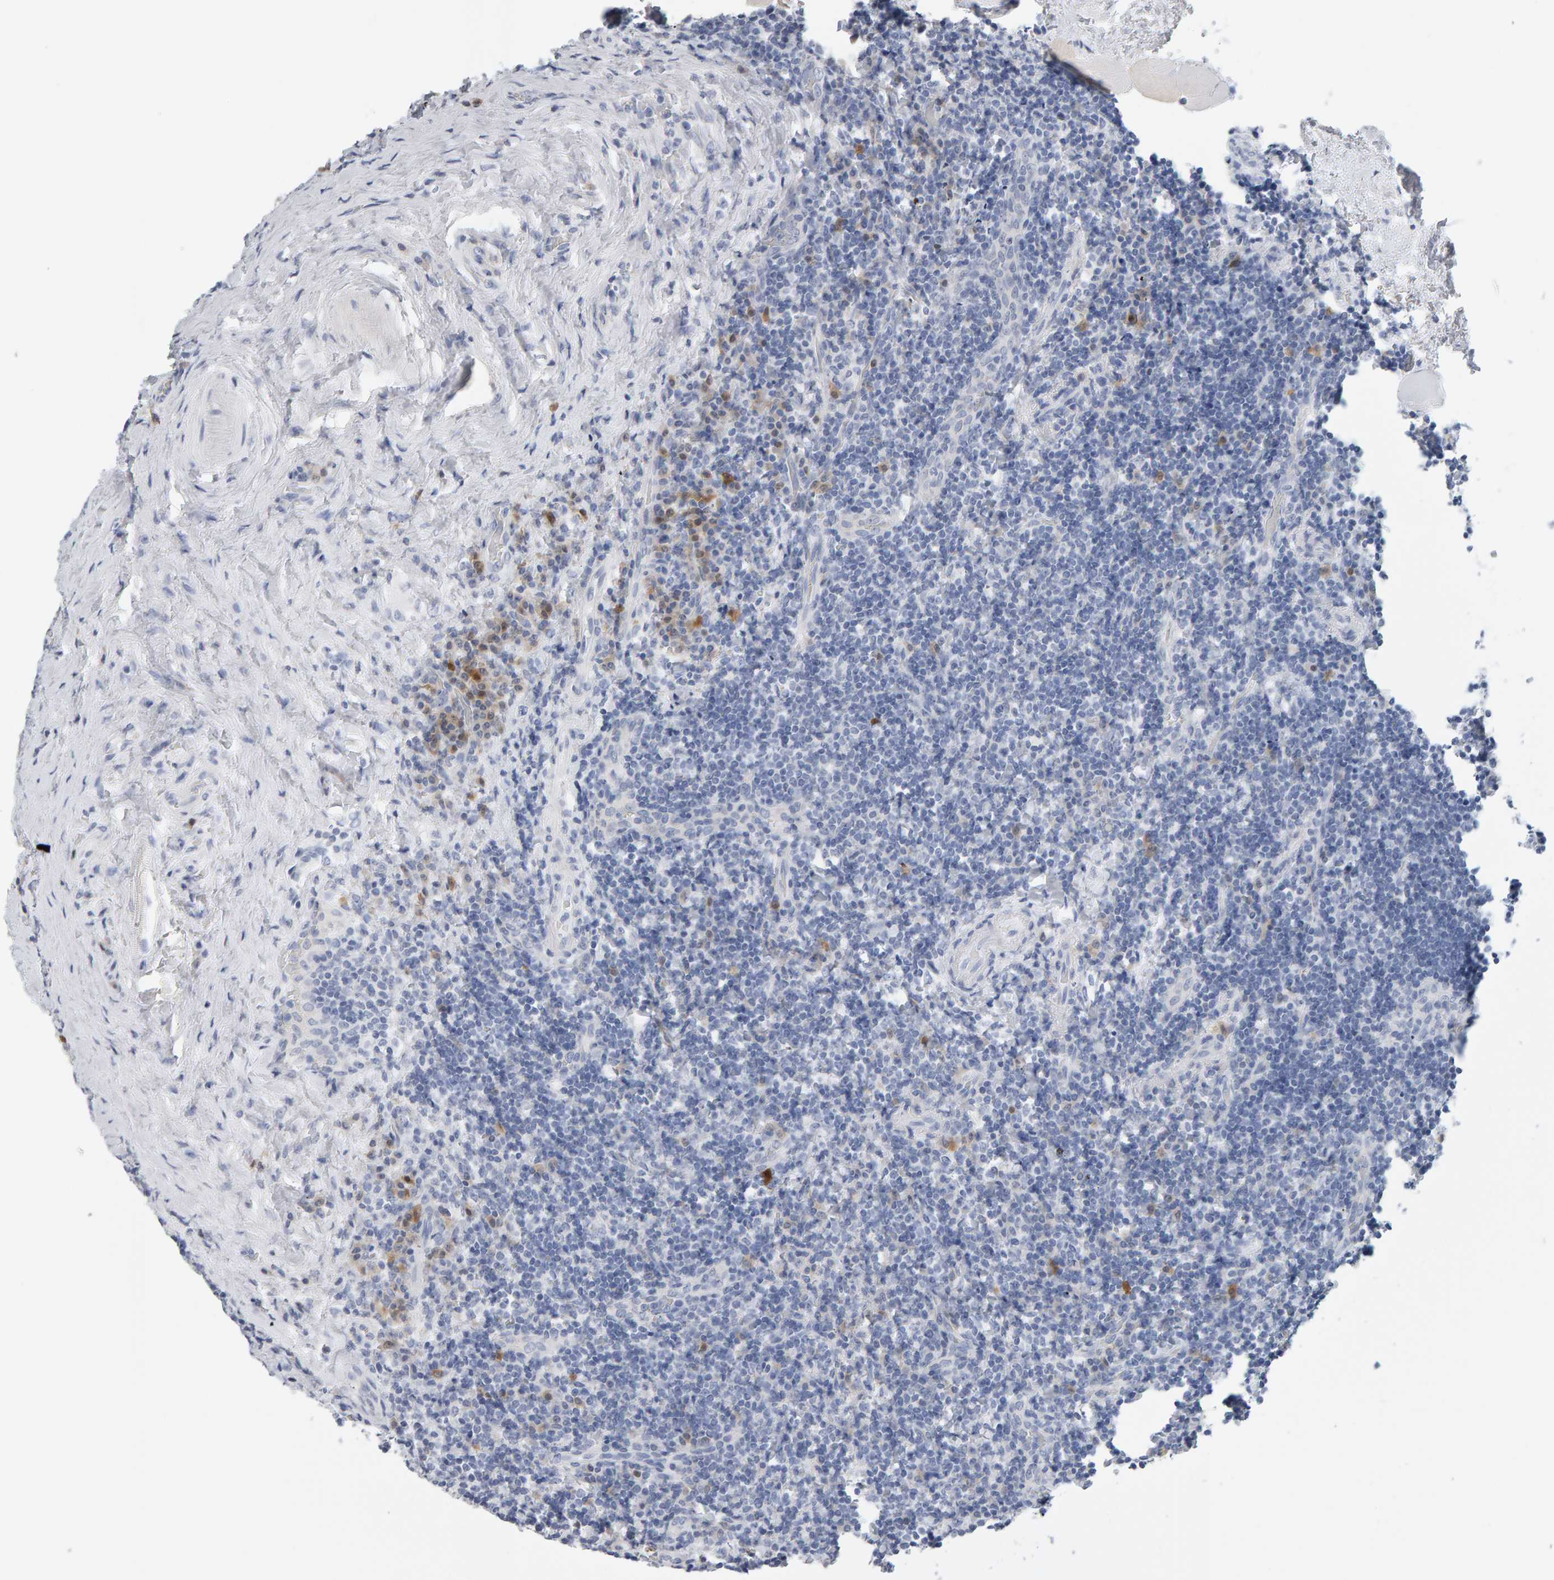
{"staining": {"intensity": "negative", "quantity": "none", "location": "none"}, "tissue": "lymphoma", "cell_type": "Tumor cells", "image_type": "cancer", "snomed": [{"axis": "morphology", "description": "Malignant lymphoma, non-Hodgkin's type, High grade"}, {"axis": "topography", "description": "Tonsil"}], "caption": "High power microscopy photomicrograph of an immunohistochemistry (IHC) image of malignant lymphoma, non-Hodgkin's type (high-grade), revealing no significant expression in tumor cells.", "gene": "CTH", "patient": {"sex": "female", "age": 36}}